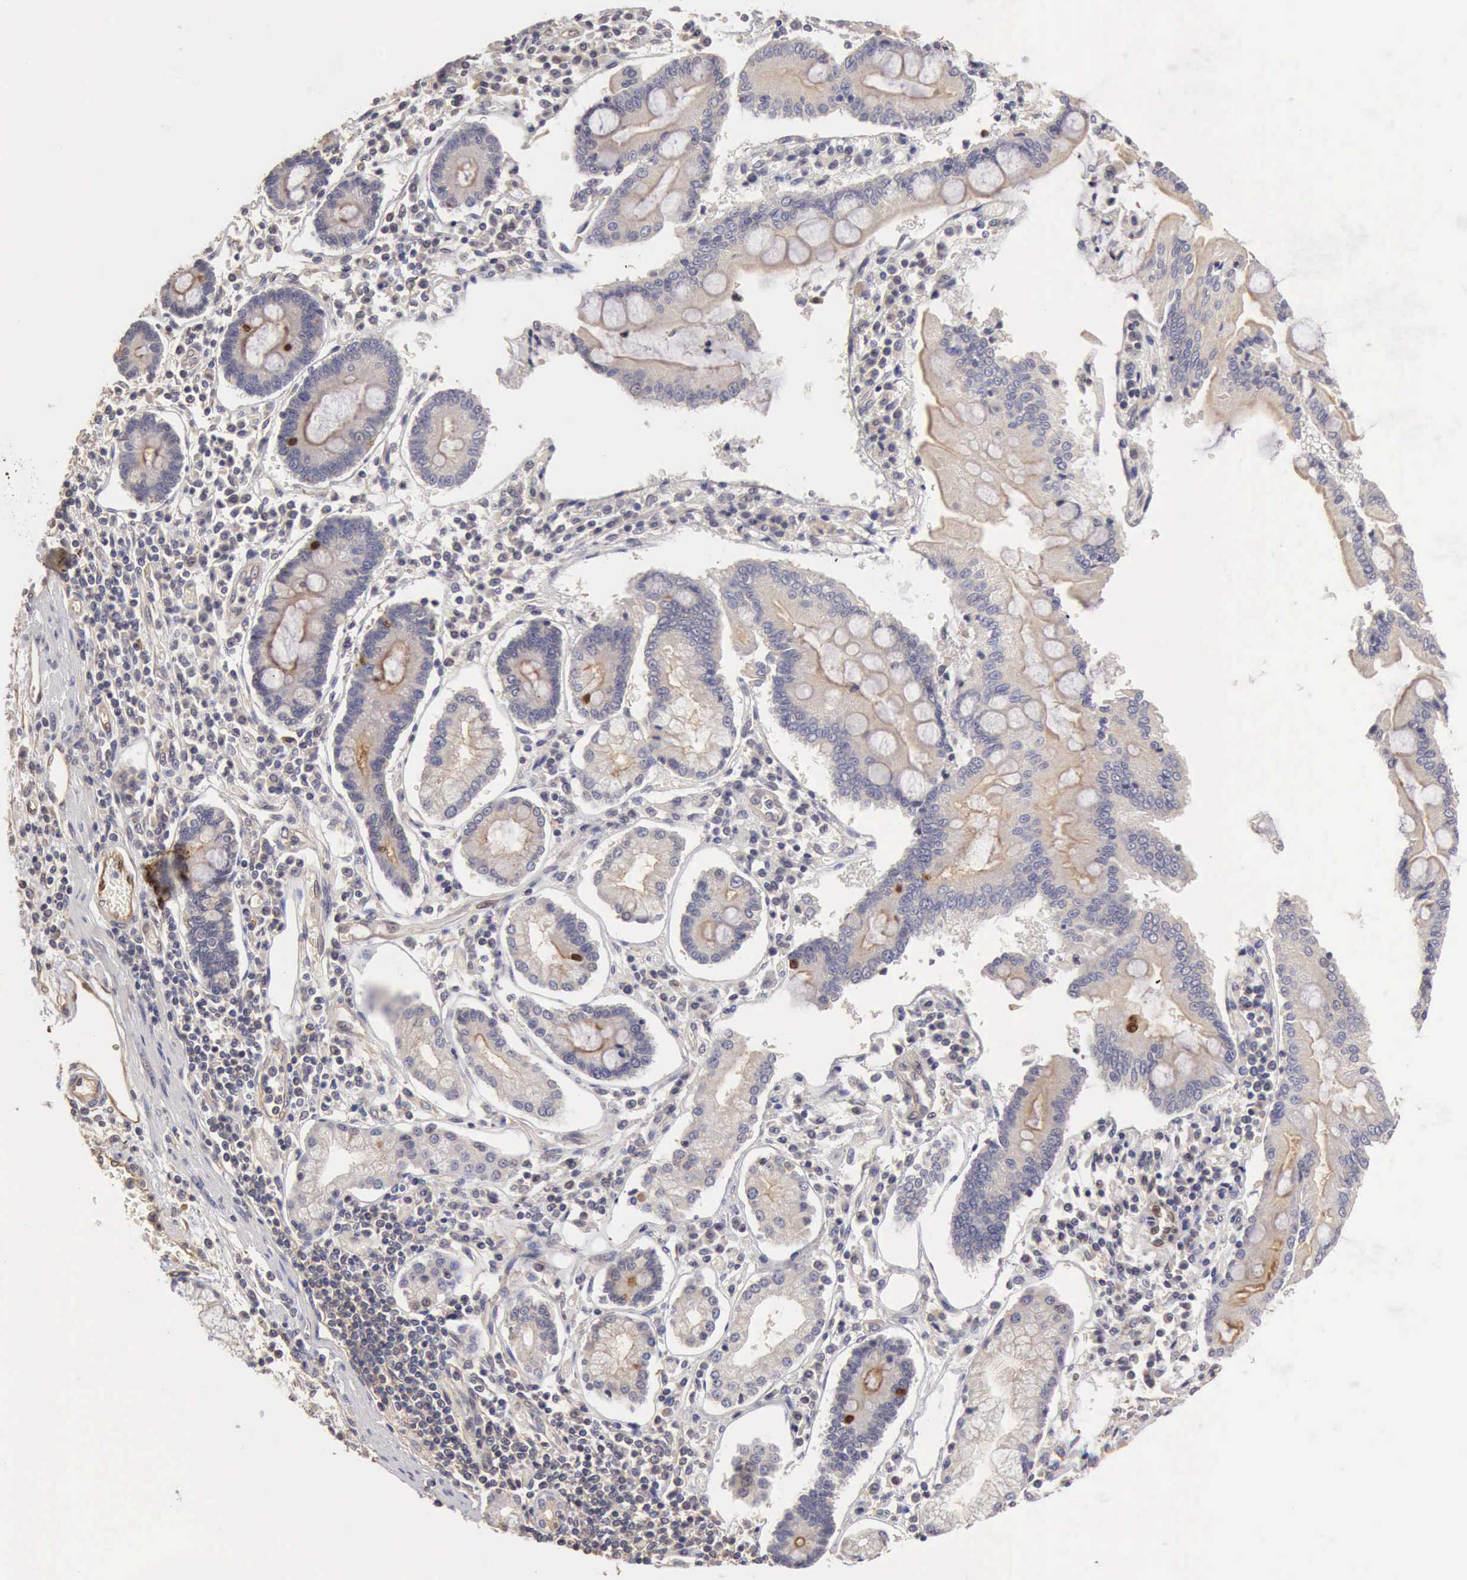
{"staining": {"intensity": "negative", "quantity": "none", "location": "none"}, "tissue": "pancreatic cancer", "cell_type": "Tumor cells", "image_type": "cancer", "snomed": [{"axis": "morphology", "description": "Adenocarcinoma, NOS"}, {"axis": "topography", "description": "Pancreas"}], "caption": "IHC of pancreatic cancer (adenocarcinoma) displays no expression in tumor cells.", "gene": "BMX", "patient": {"sex": "female", "age": 57}}